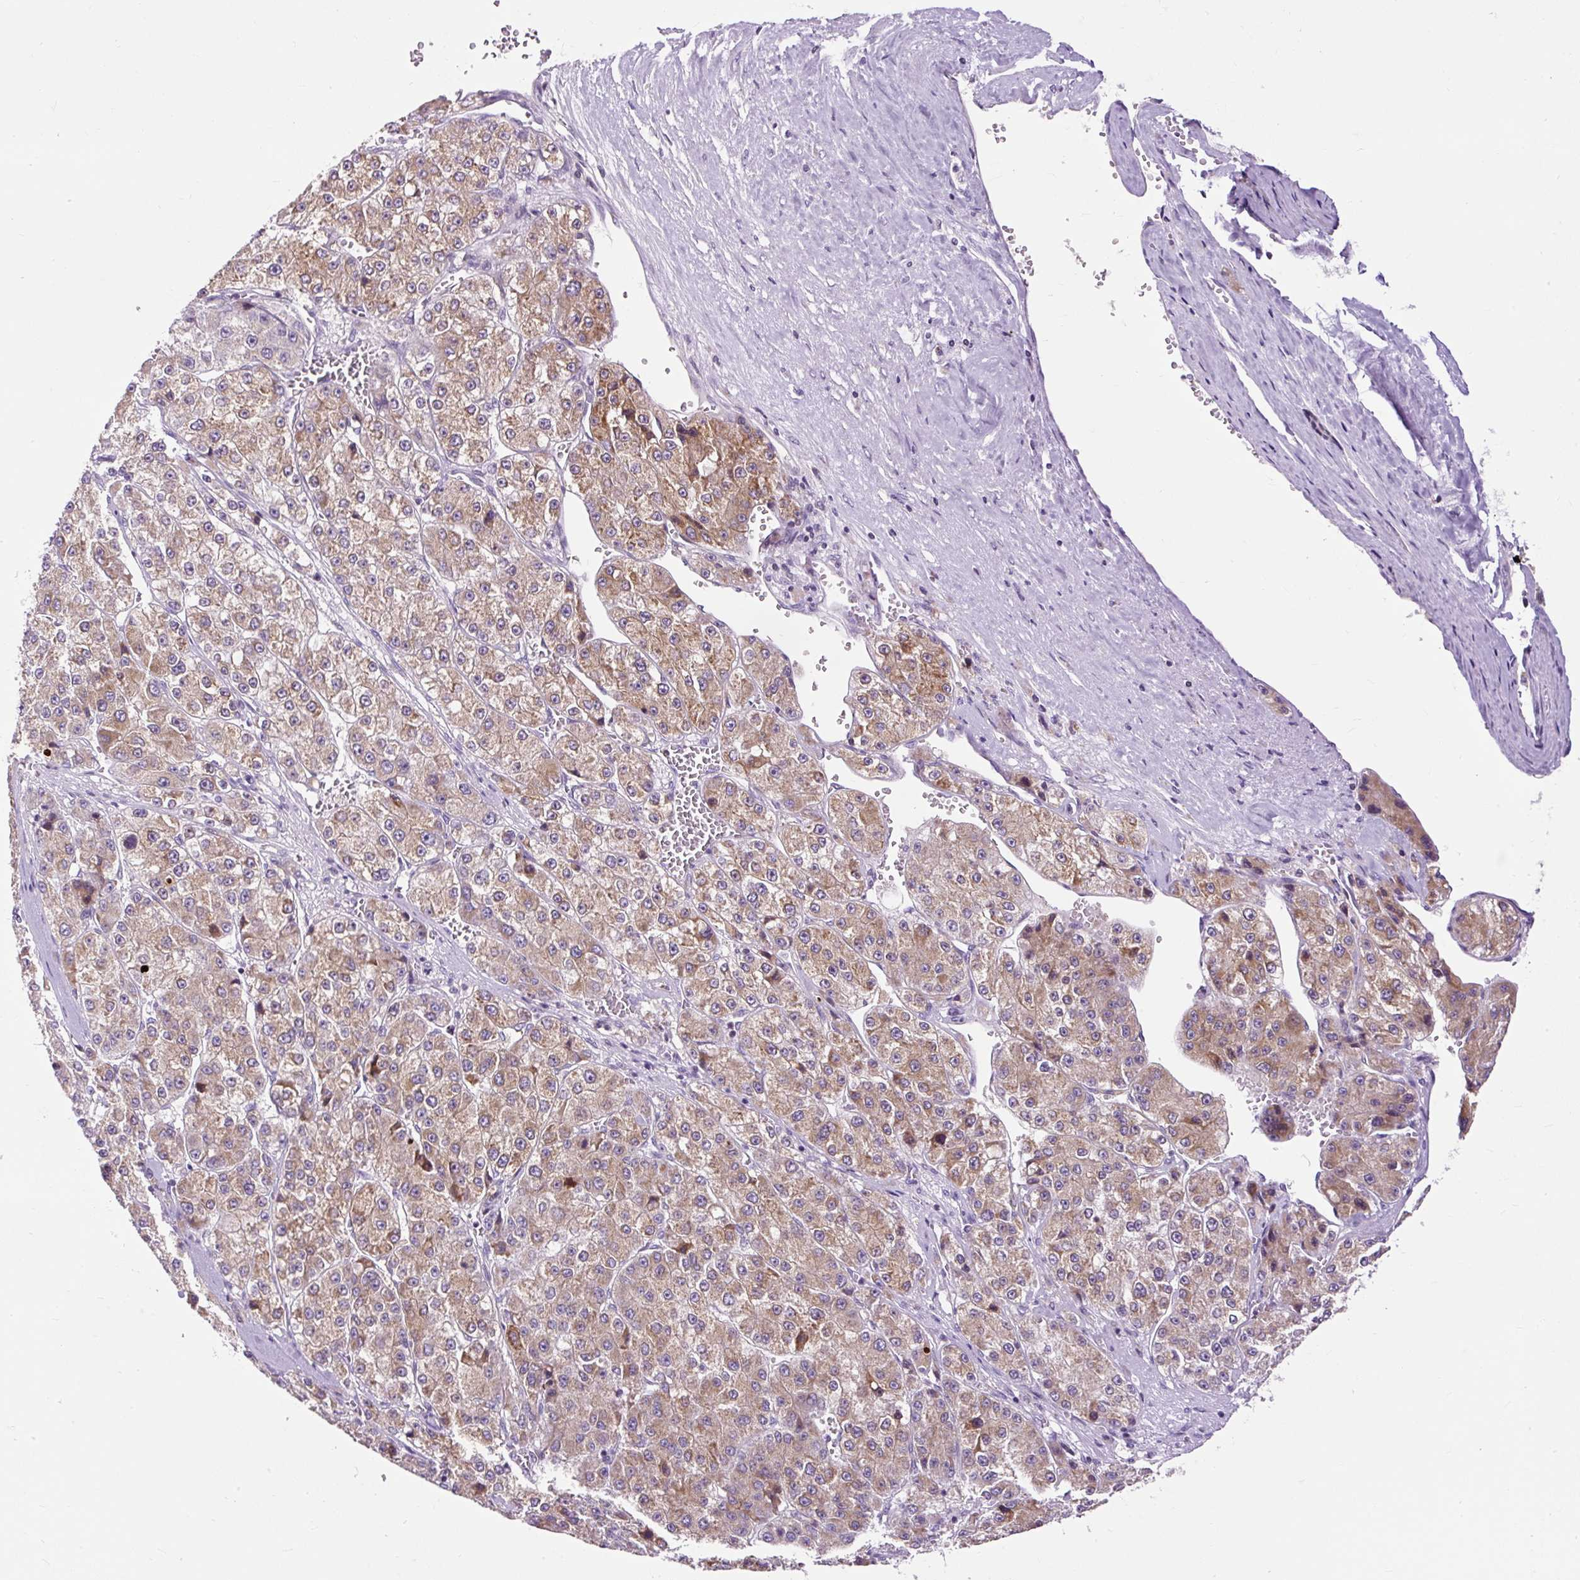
{"staining": {"intensity": "moderate", "quantity": "25%-75%", "location": "cytoplasmic/membranous"}, "tissue": "liver cancer", "cell_type": "Tumor cells", "image_type": "cancer", "snomed": [{"axis": "morphology", "description": "Carcinoma, Hepatocellular, NOS"}, {"axis": "topography", "description": "Liver"}], "caption": "Liver cancer (hepatocellular carcinoma) stained with a brown dye demonstrates moderate cytoplasmic/membranous positive positivity in about 25%-75% of tumor cells.", "gene": "FMC1", "patient": {"sex": "female", "age": 73}}